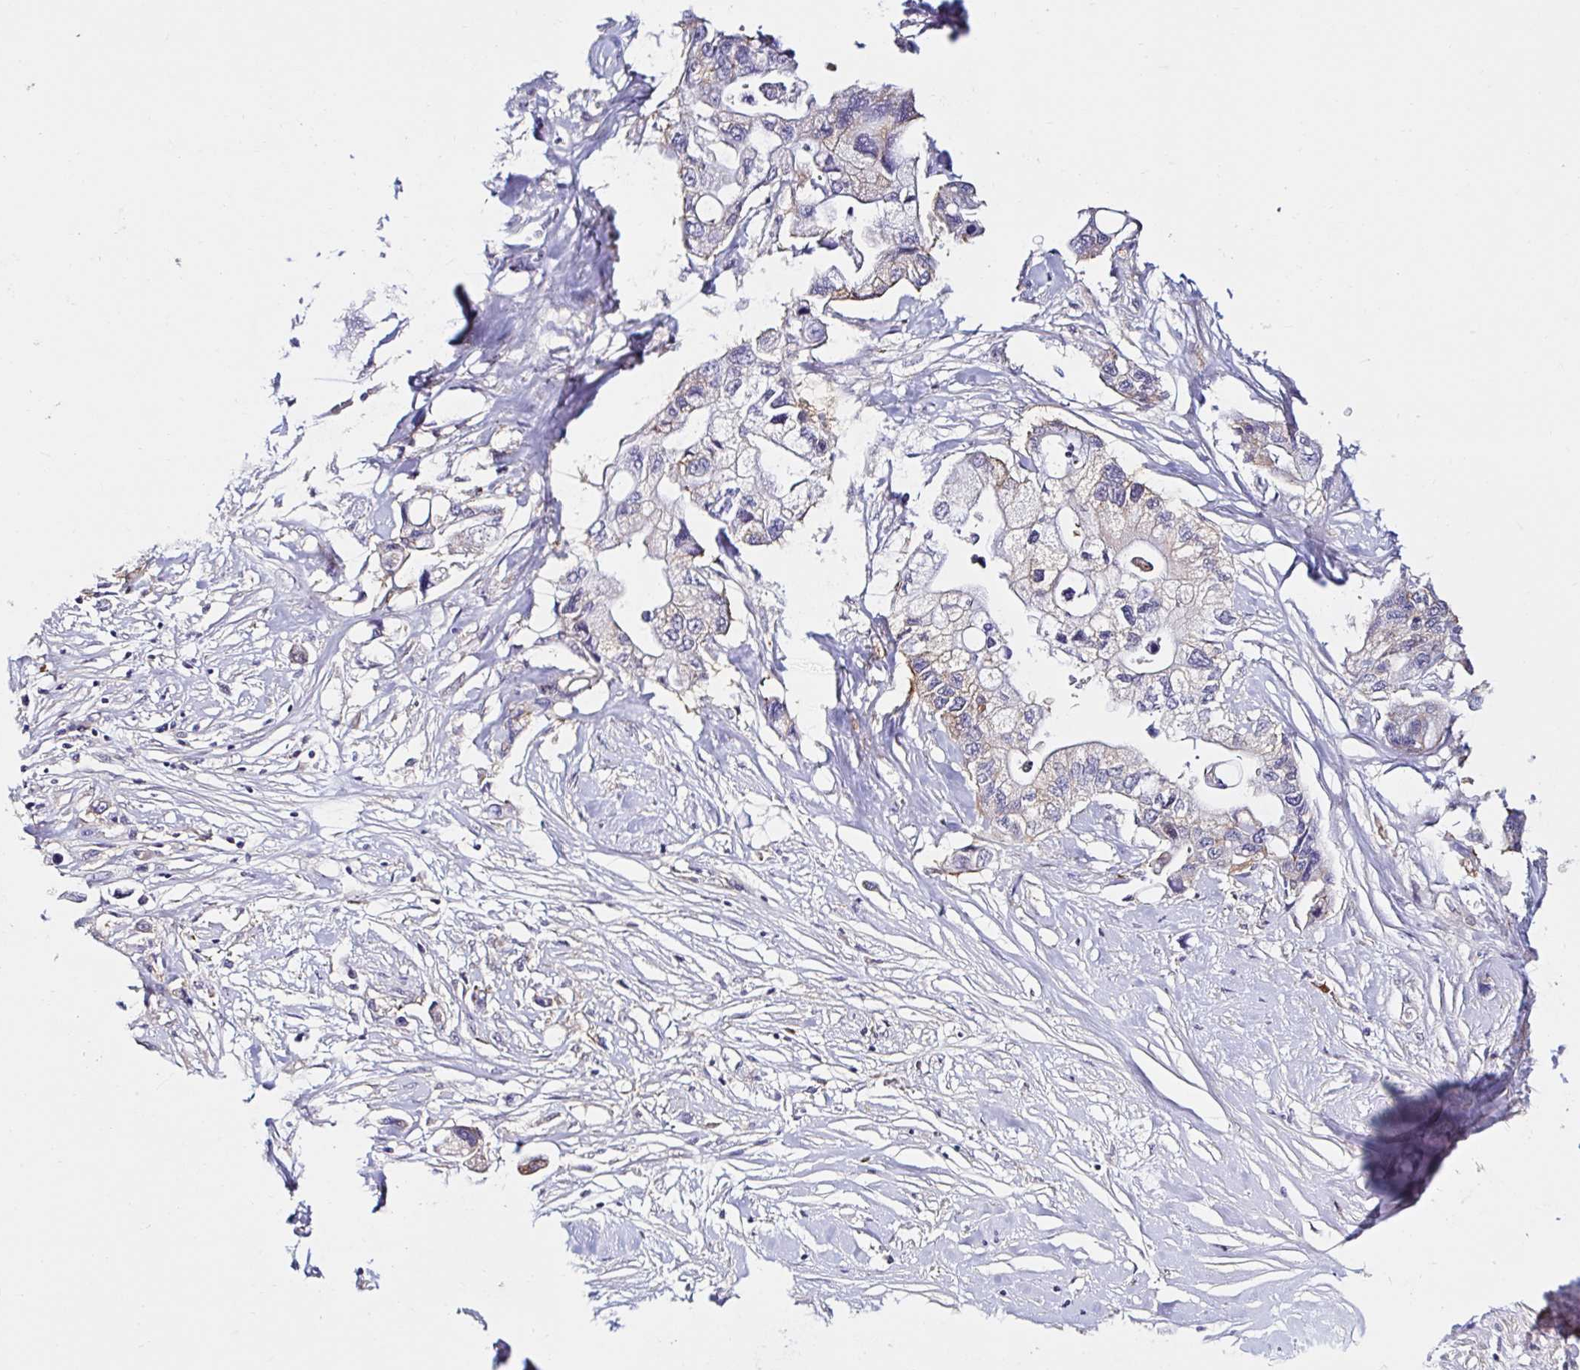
{"staining": {"intensity": "negative", "quantity": "none", "location": "none"}, "tissue": "pancreatic cancer", "cell_type": "Tumor cells", "image_type": "cancer", "snomed": [{"axis": "morphology", "description": "Adenocarcinoma, NOS"}, {"axis": "topography", "description": "Pancreas"}], "caption": "Immunohistochemical staining of pancreatic adenocarcinoma exhibits no significant positivity in tumor cells. The staining is performed using DAB (3,3'-diaminobenzidine) brown chromogen with nuclei counter-stained in using hematoxylin.", "gene": "RSRP1", "patient": {"sex": "male", "age": 61}}